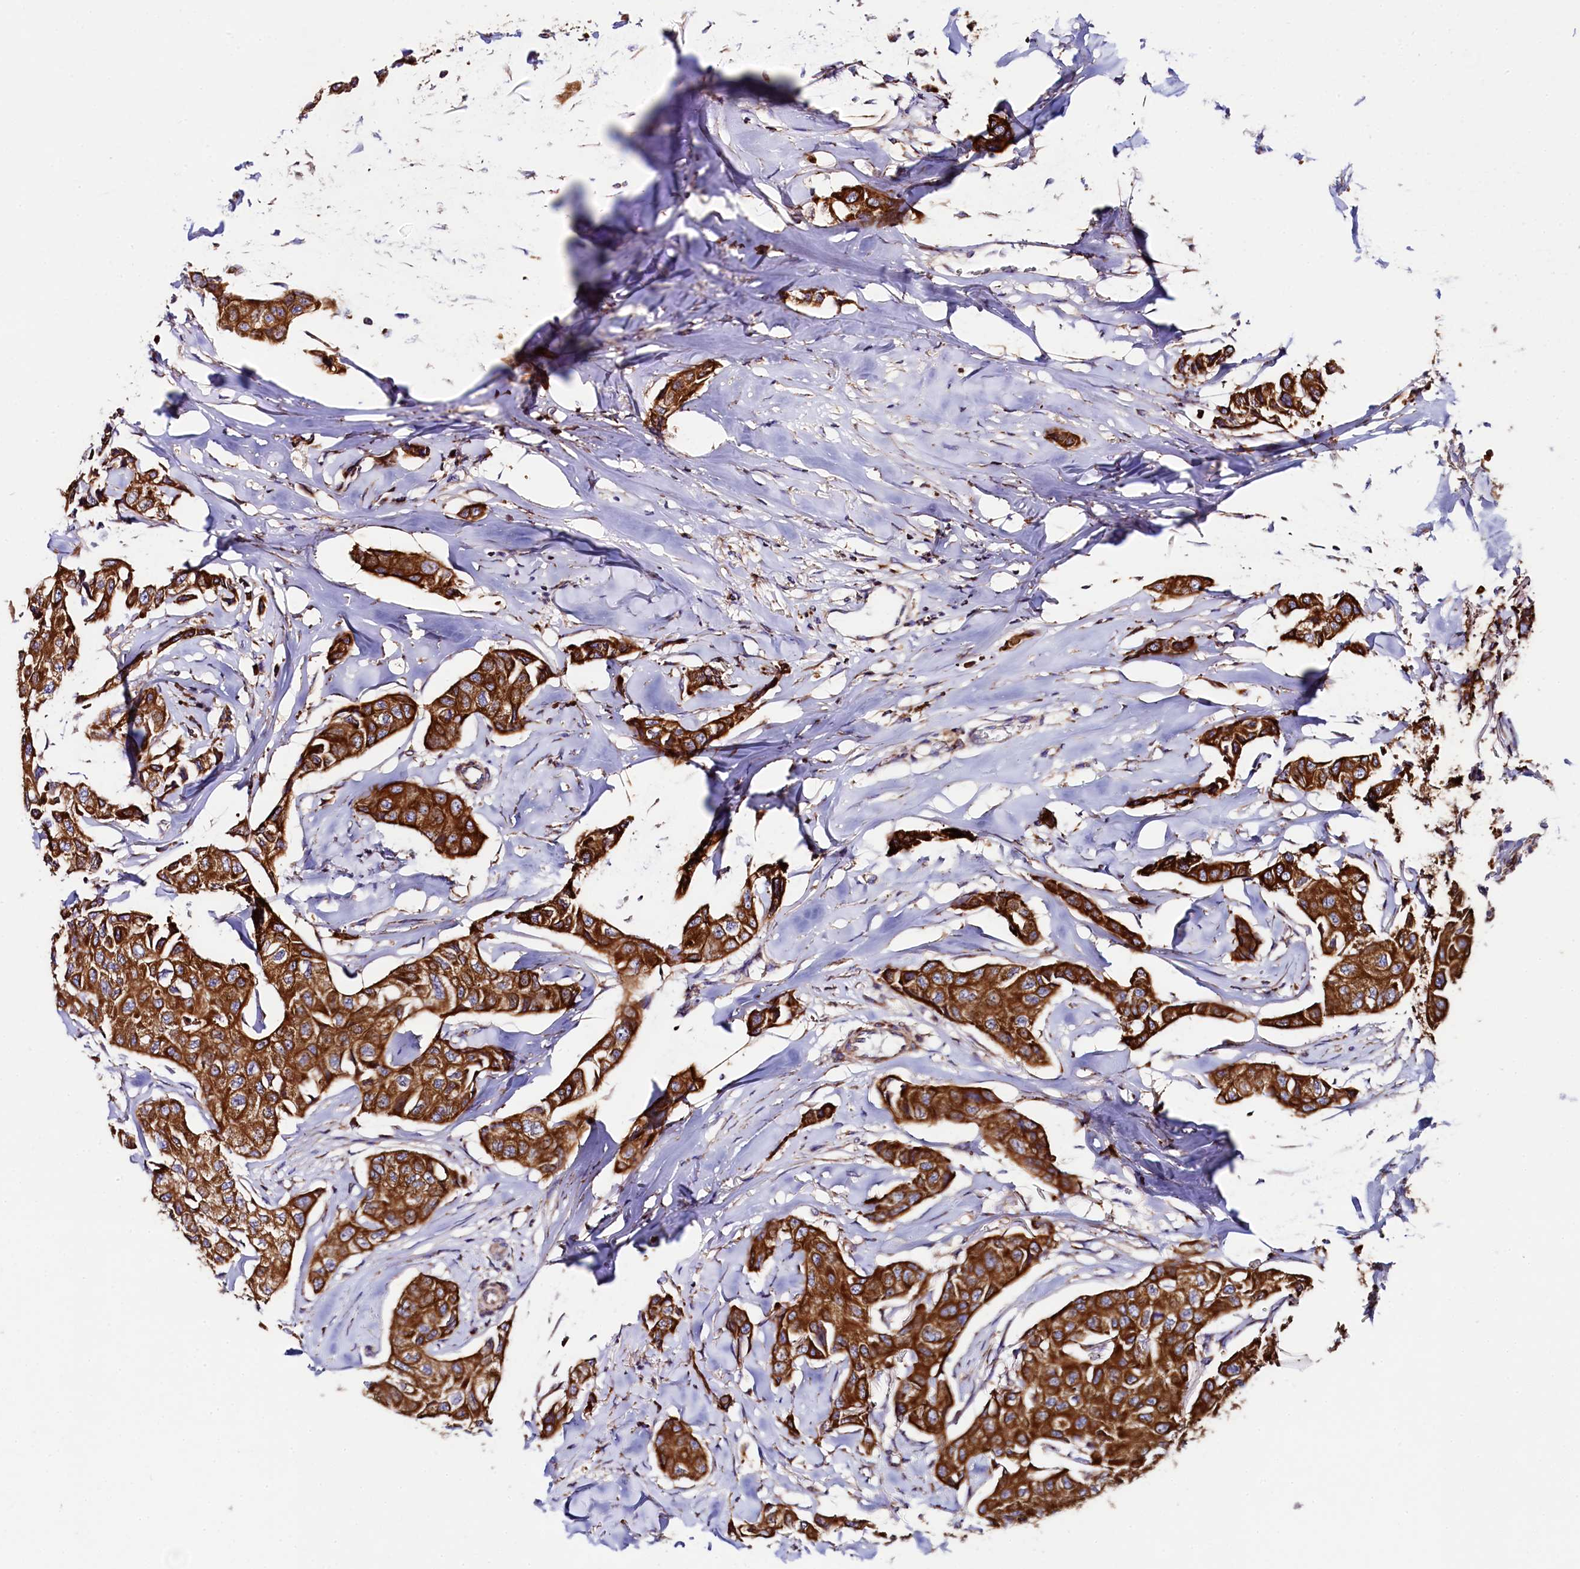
{"staining": {"intensity": "strong", "quantity": ">75%", "location": "cytoplasmic/membranous"}, "tissue": "breast cancer", "cell_type": "Tumor cells", "image_type": "cancer", "snomed": [{"axis": "morphology", "description": "Duct carcinoma"}, {"axis": "topography", "description": "Breast"}], "caption": "A high-resolution image shows IHC staining of breast cancer, which reveals strong cytoplasmic/membranous positivity in about >75% of tumor cells.", "gene": "CLYBL", "patient": {"sex": "female", "age": 80}}